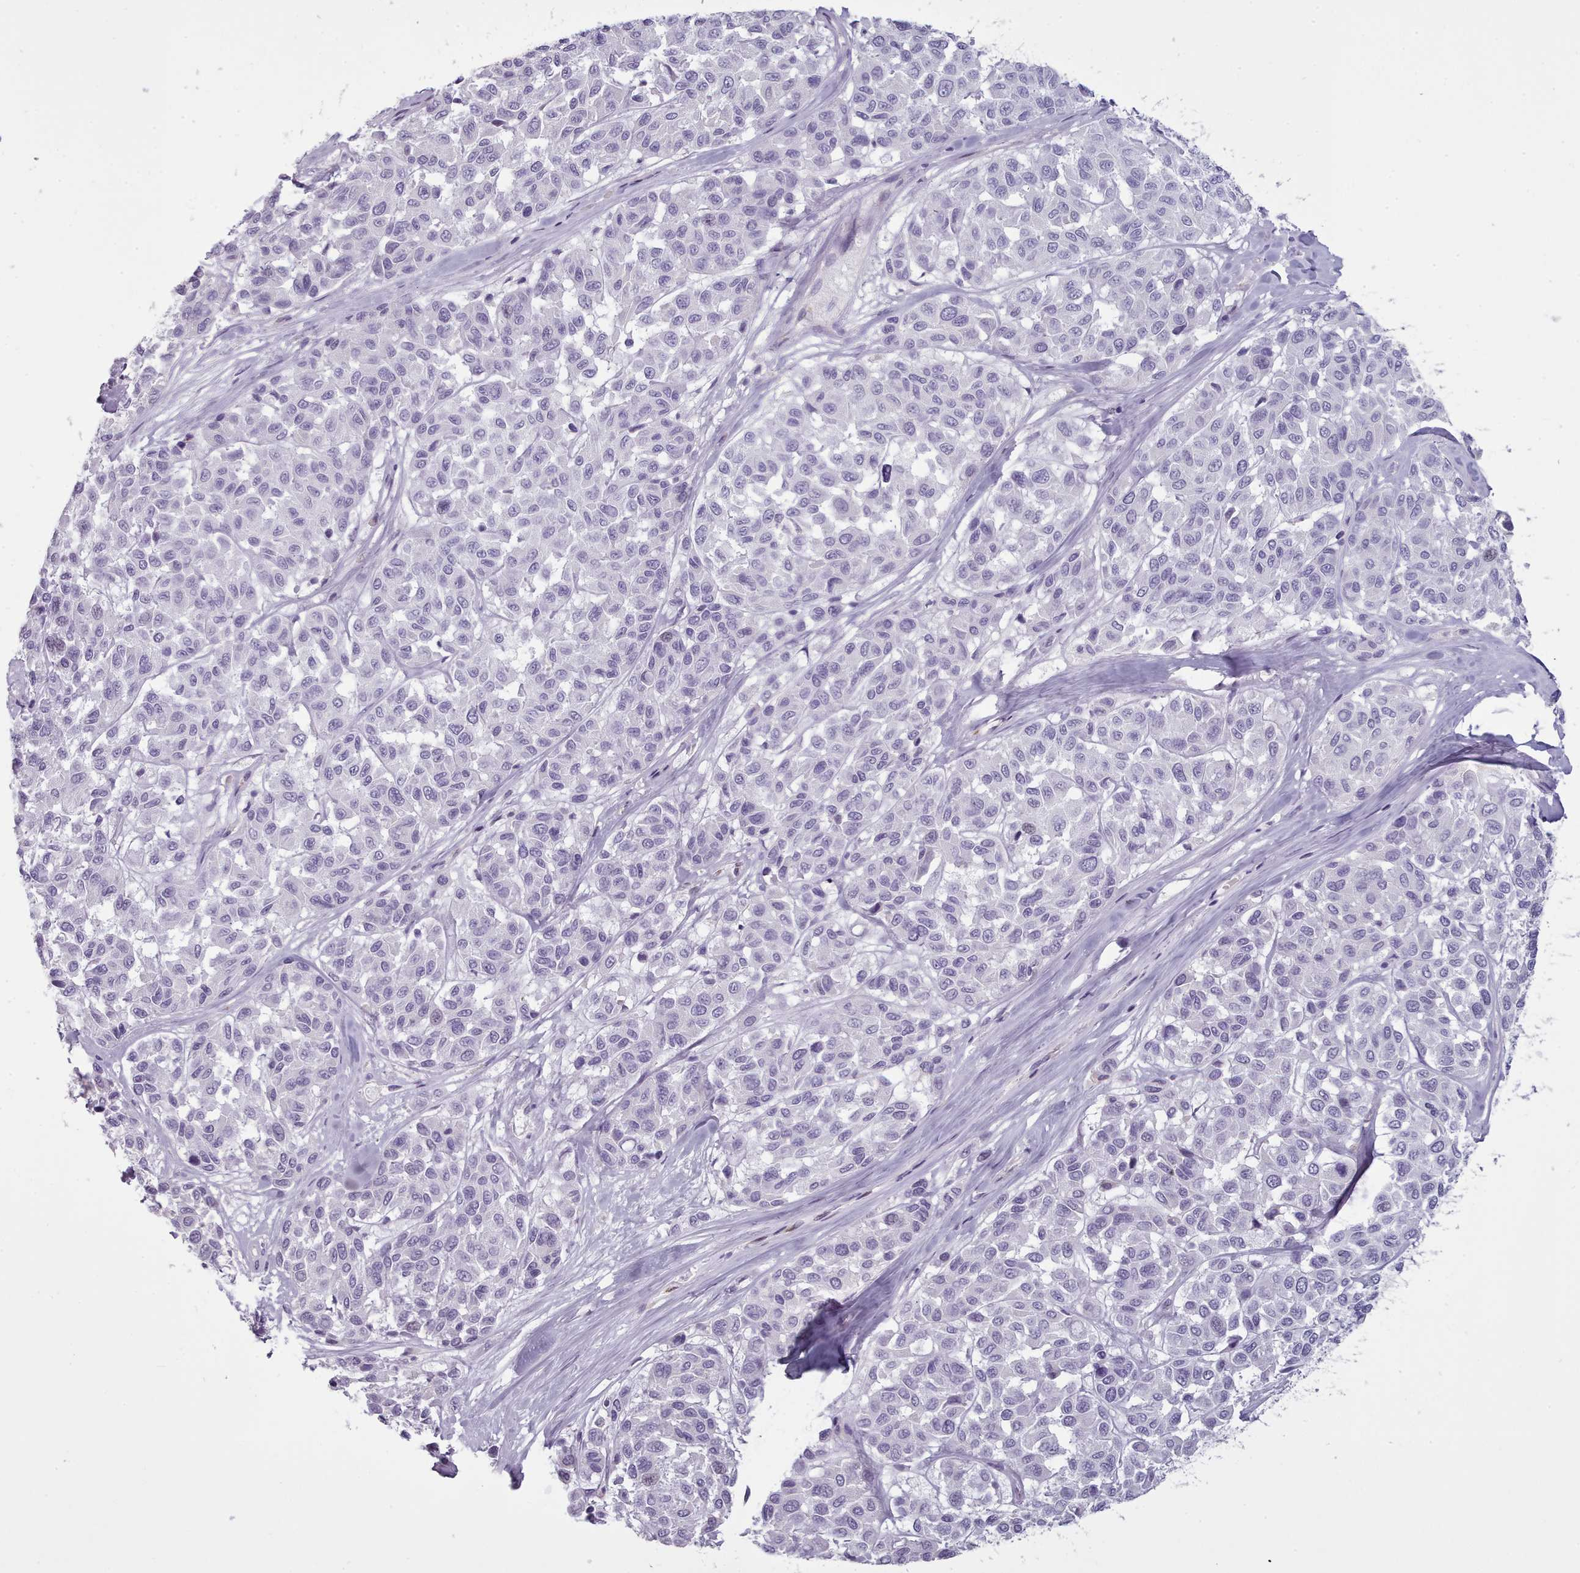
{"staining": {"intensity": "negative", "quantity": "none", "location": "none"}, "tissue": "melanoma", "cell_type": "Tumor cells", "image_type": "cancer", "snomed": [{"axis": "morphology", "description": "Malignant melanoma, NOS"}, {"axis": "topography", "description": "Skin"}], "caption": "There is no significant positivity in tumor cells of malignant melanoma.", "gene": "NDST2", "patient": {"sex": "female", "age": 66}}